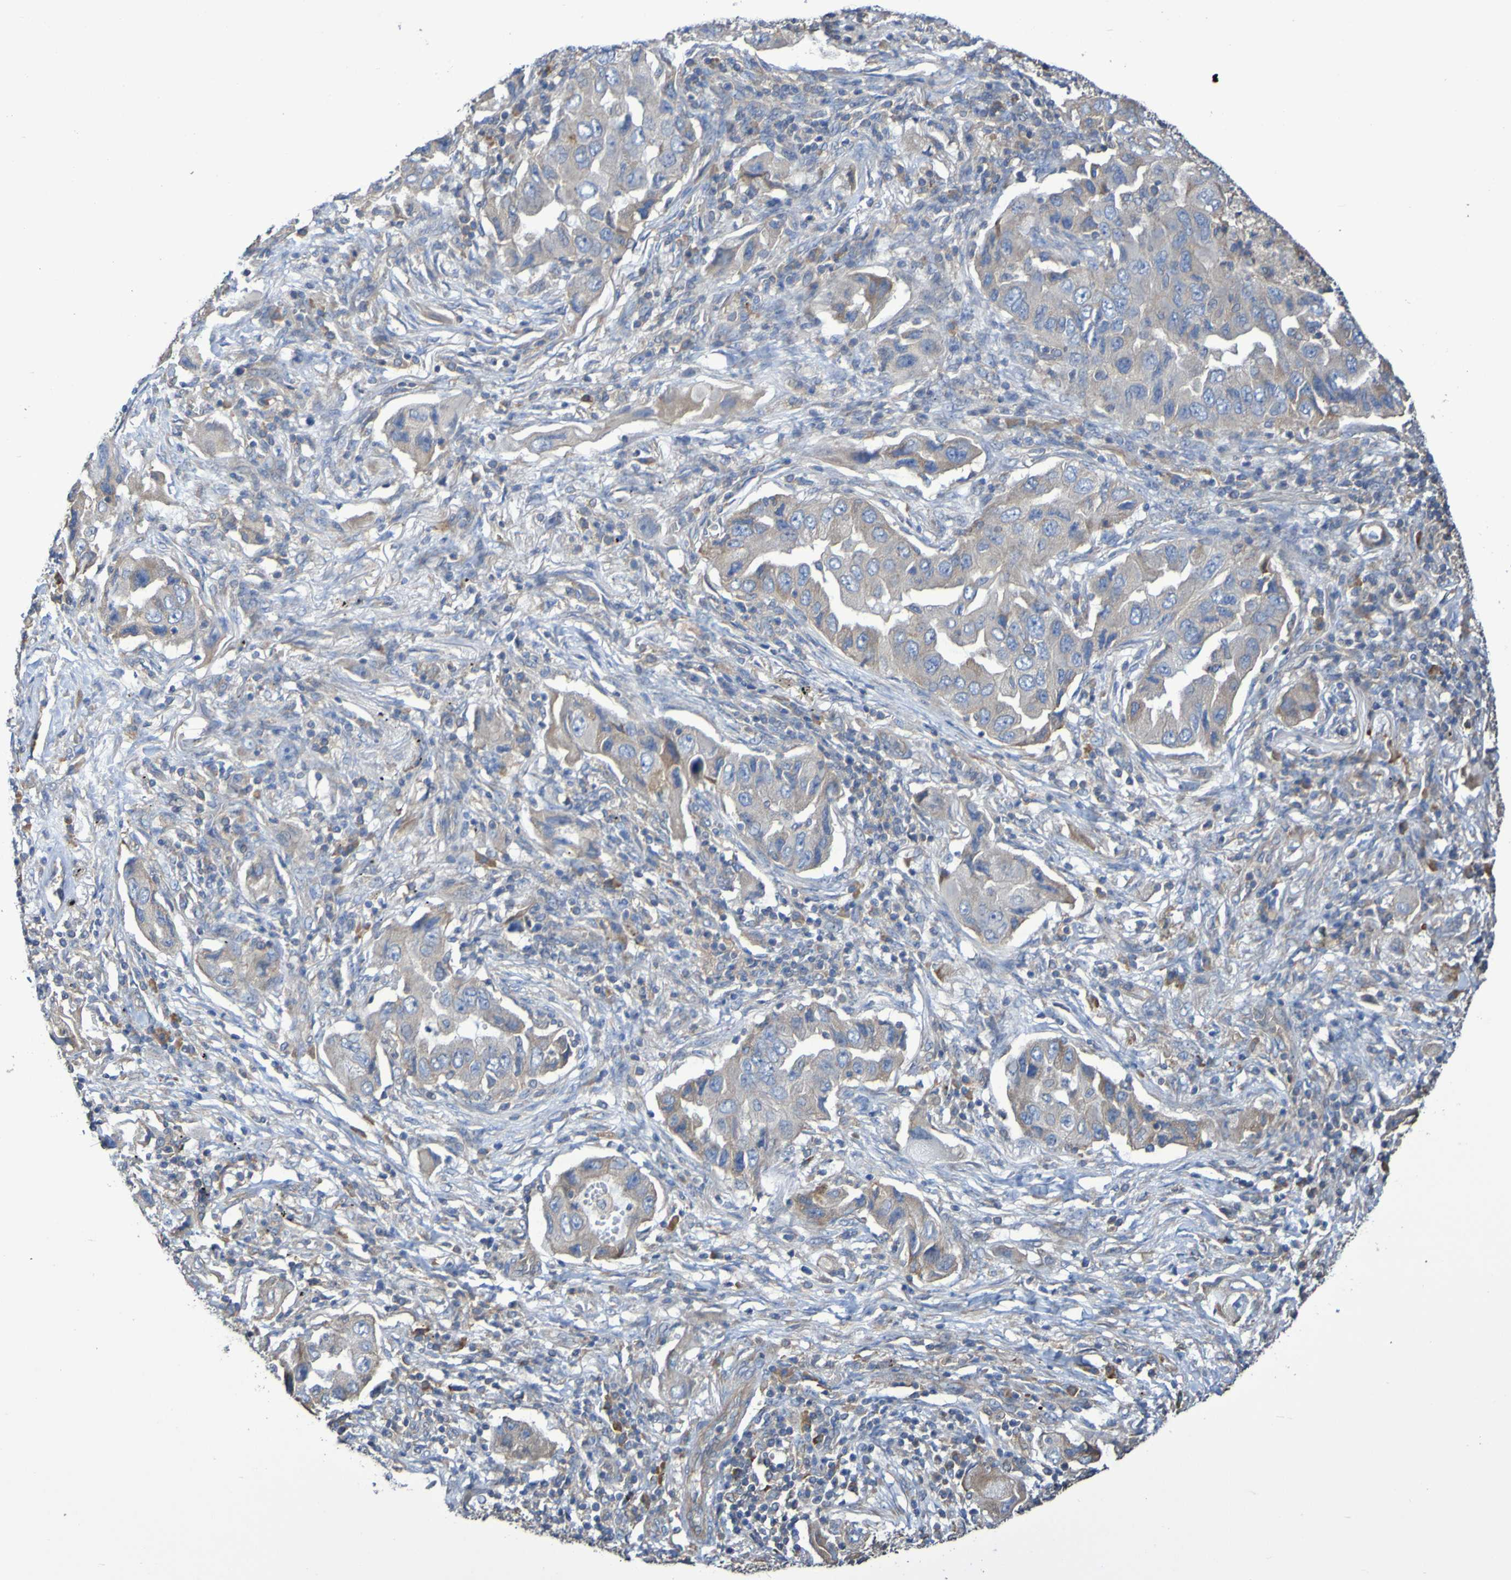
{"staining": {"intensity": "weak", "quantity": "25%-75%", "location": "cytoplasmic/membranous"}, "tissue": "lung cancer", "cell_type": "Tumor cells", "image_type": "cancer", "snomed": [{"axis": "morphology", "description": "Adenocarcinoma, NOS"}, {"axis": "topography", "description": "Lung"}], "caption": "Immunohistochemical staining of lung cancer displays low levels of weak cytoplasmic/membranous staining in approximately 25%-75% of tumor cells.", "gene": "SYNJ1", "patient": {"sex": "female", "age": 65}}